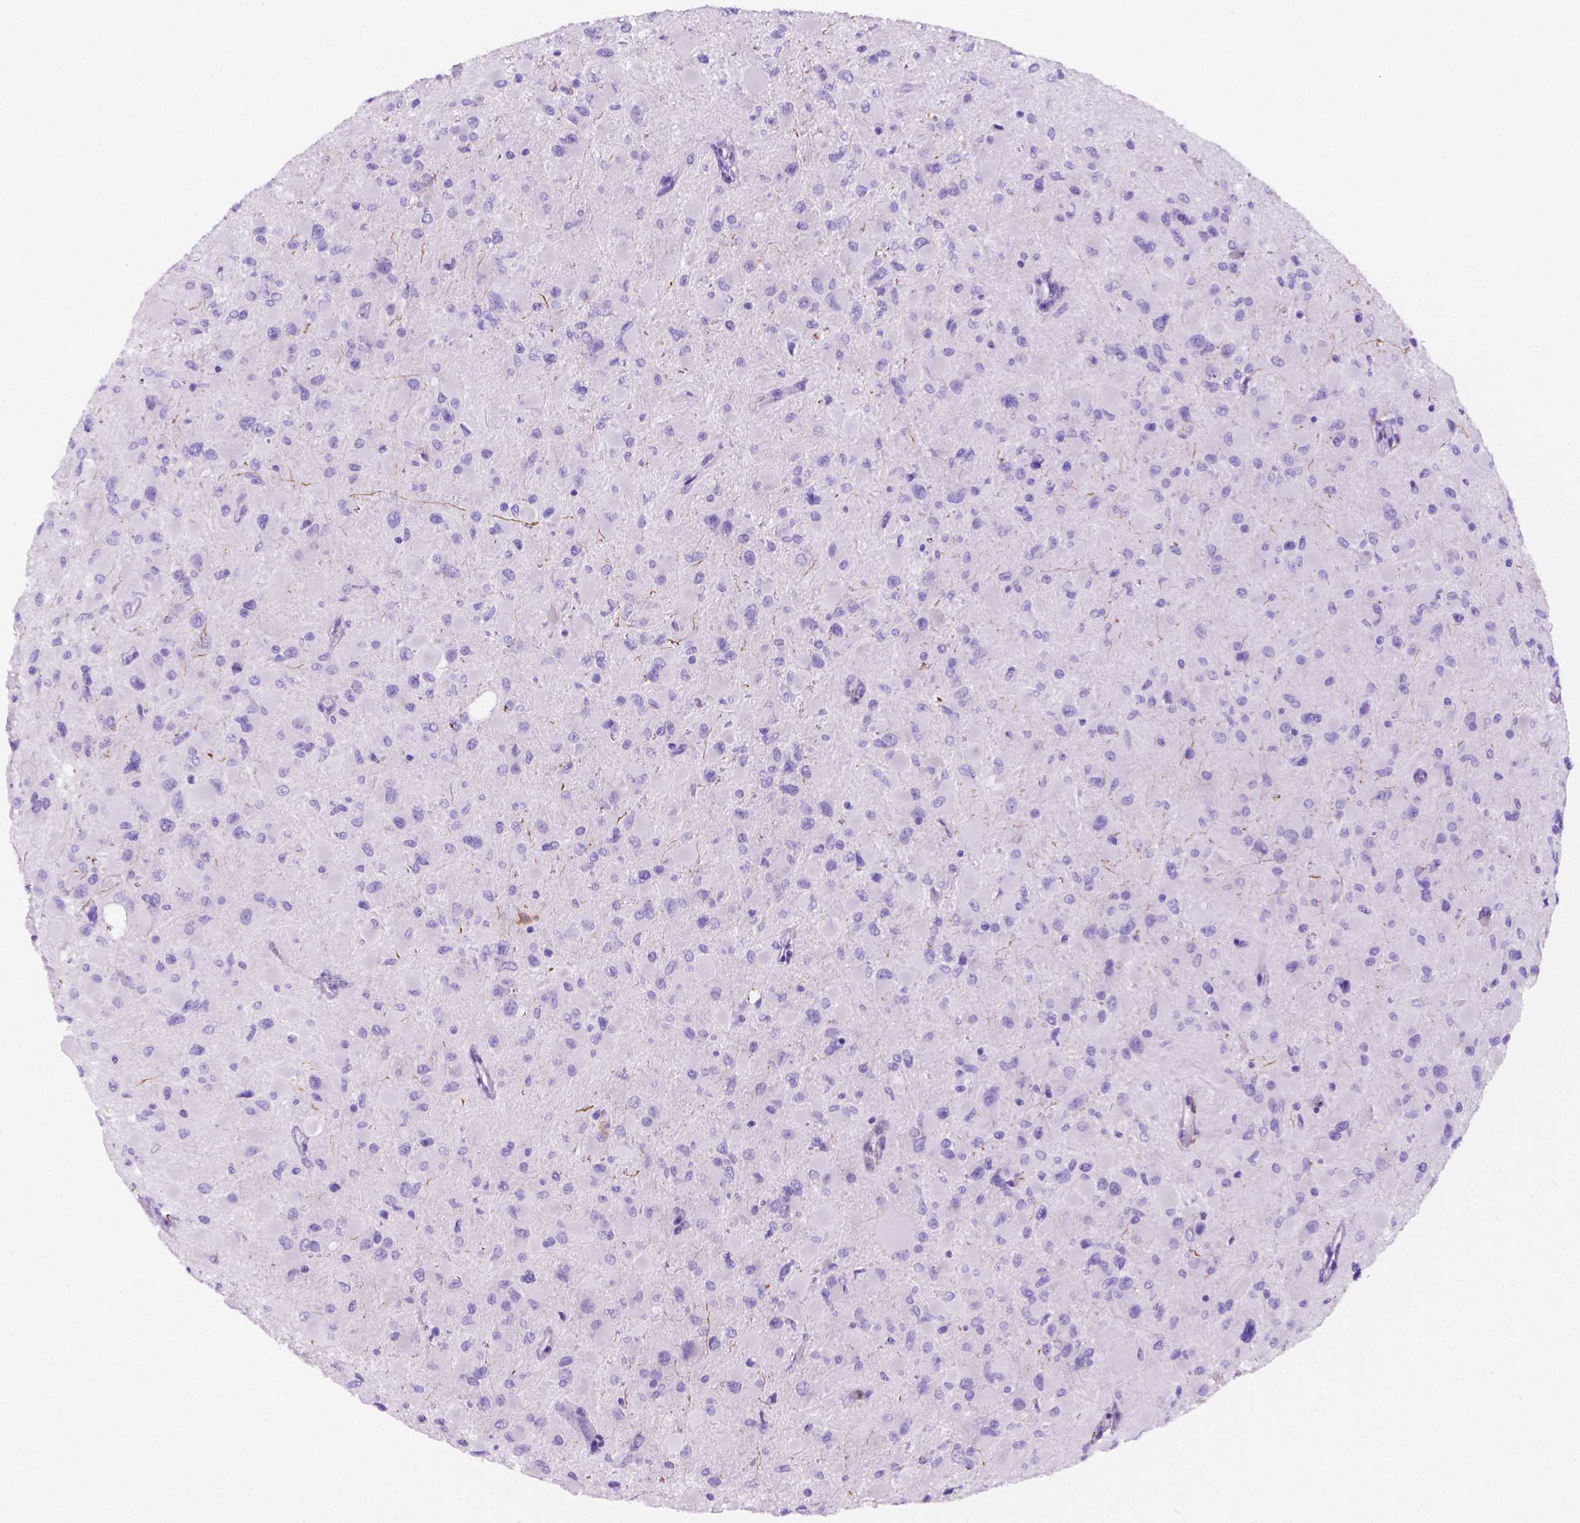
{"staining": {"intensity": "negative", "quantity": "none", "location": "none"}, "tissue": "glioma", "cell_type": "Tumor cells", "image_type": "cancer", "snomed": [{"axis": "morphology", "description": "Glioma, malignant, High grade"}, {"axis": "topography", "description": "Cerebral cortex"}], "caption": "High magnification brightfield microscopy of glioma stained with DAB (3,3'-diaminobenzidine) (brown) and counterstained with hematoxylin (blue): tumor cells show no significant expression. The staining was performed using DAB to visualize the protein expression in brown, while the nuclei were stained in blue with hematoxylin (Magnification: 20x).", "gene": "MACF1", "patient": {"sex": "female", "age": 36}}